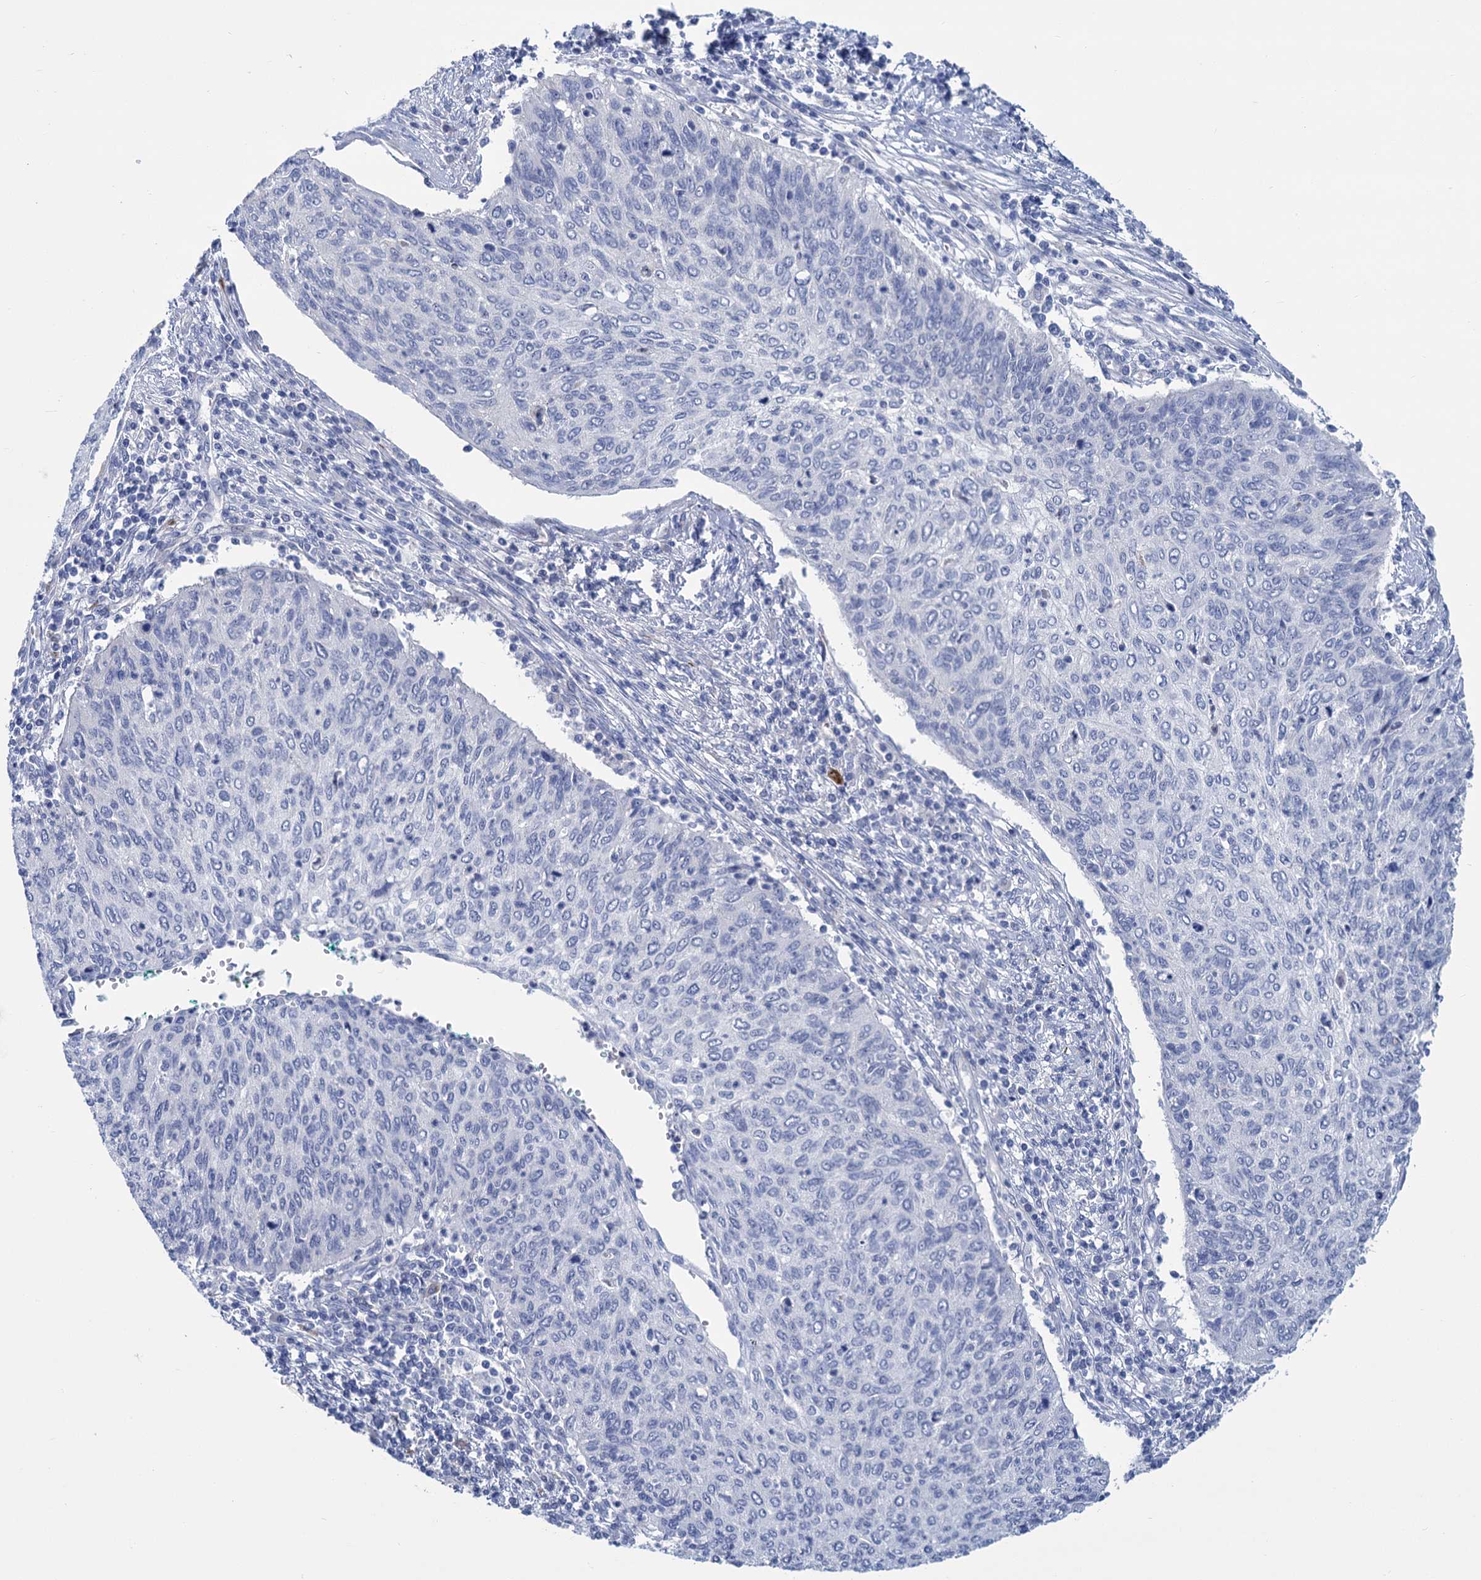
{"staining": {"intensity": "negative", "quantity": "none", "location": "none"}, "tissue": "cervical cancer", "cell_type": "Tumor cells", "image_type": "cancer", "snomed": [{"axis": "morphology", "description": "Squamous cell carcinoma, NOS"}, {"axis": "topography", "description": "Cervix"}], "caption": "This is an immunohistochemistry (IHC) image of human squamous cell carcinoma (cervical). There is no staining in tumor cells.", "gene": "SH3TC2", "patient": {"sex": "female", "age": 38}}